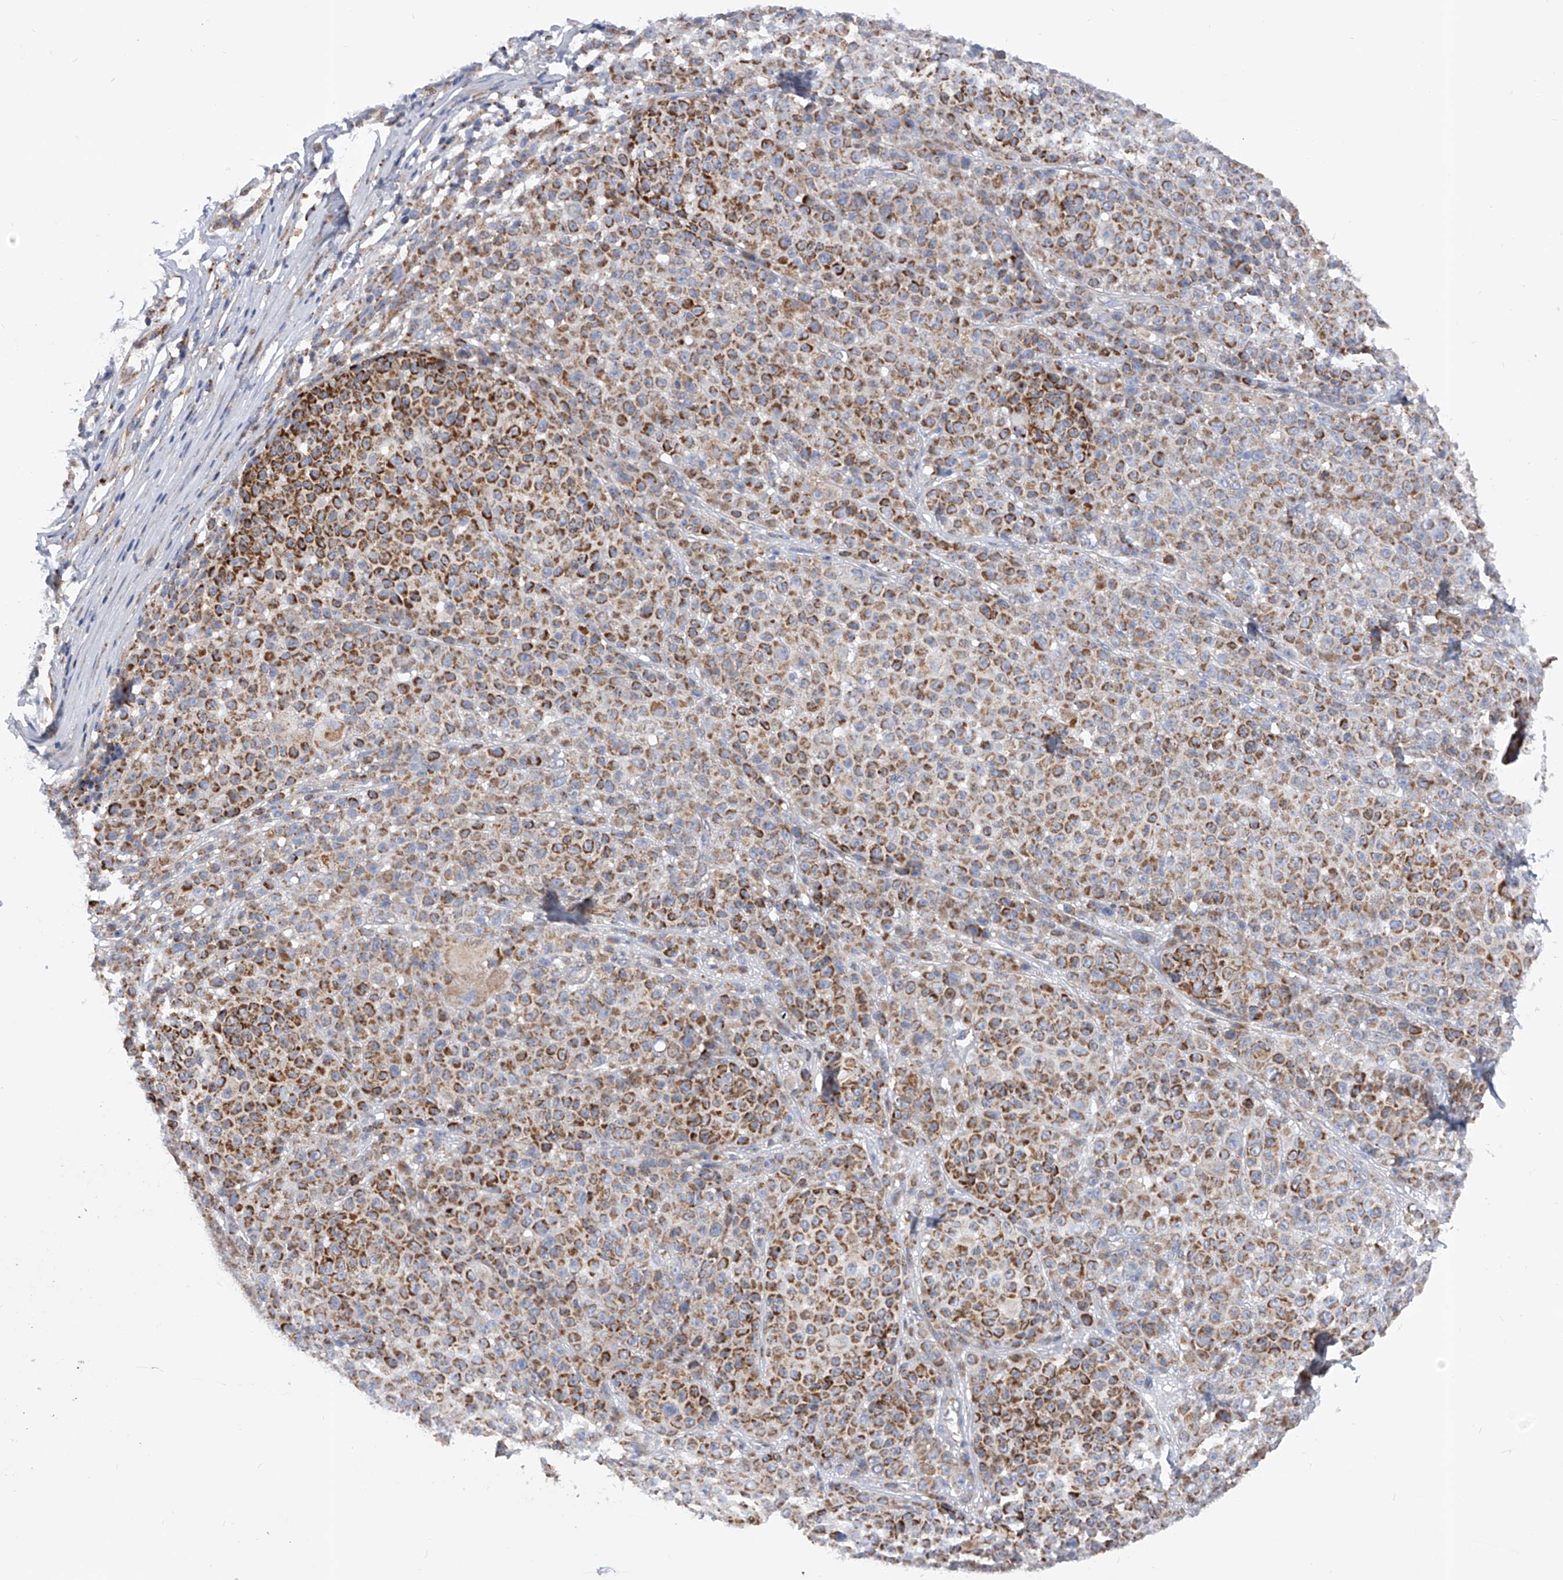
{"staining": {"intensity": "strong", "quantity": ">75%", "location": "cytoplasmic/membranous"}, "tissue": "melanoma", "cell_type": "Tumor cells", "image_type": "cancer", "snomed": [{"axis": "morphology", "description": "Malignant melanoma, NOS"}, {"axis": "topography", "description": "Skin"}], "caption": "Melanoma was stained to show a protein in brown. There is high levels of strong cytoplasmic/membranous expression in about >75% of tumor cells.", "gene": "PDSS2", "patient": {"sex": "female", "age": 94}}